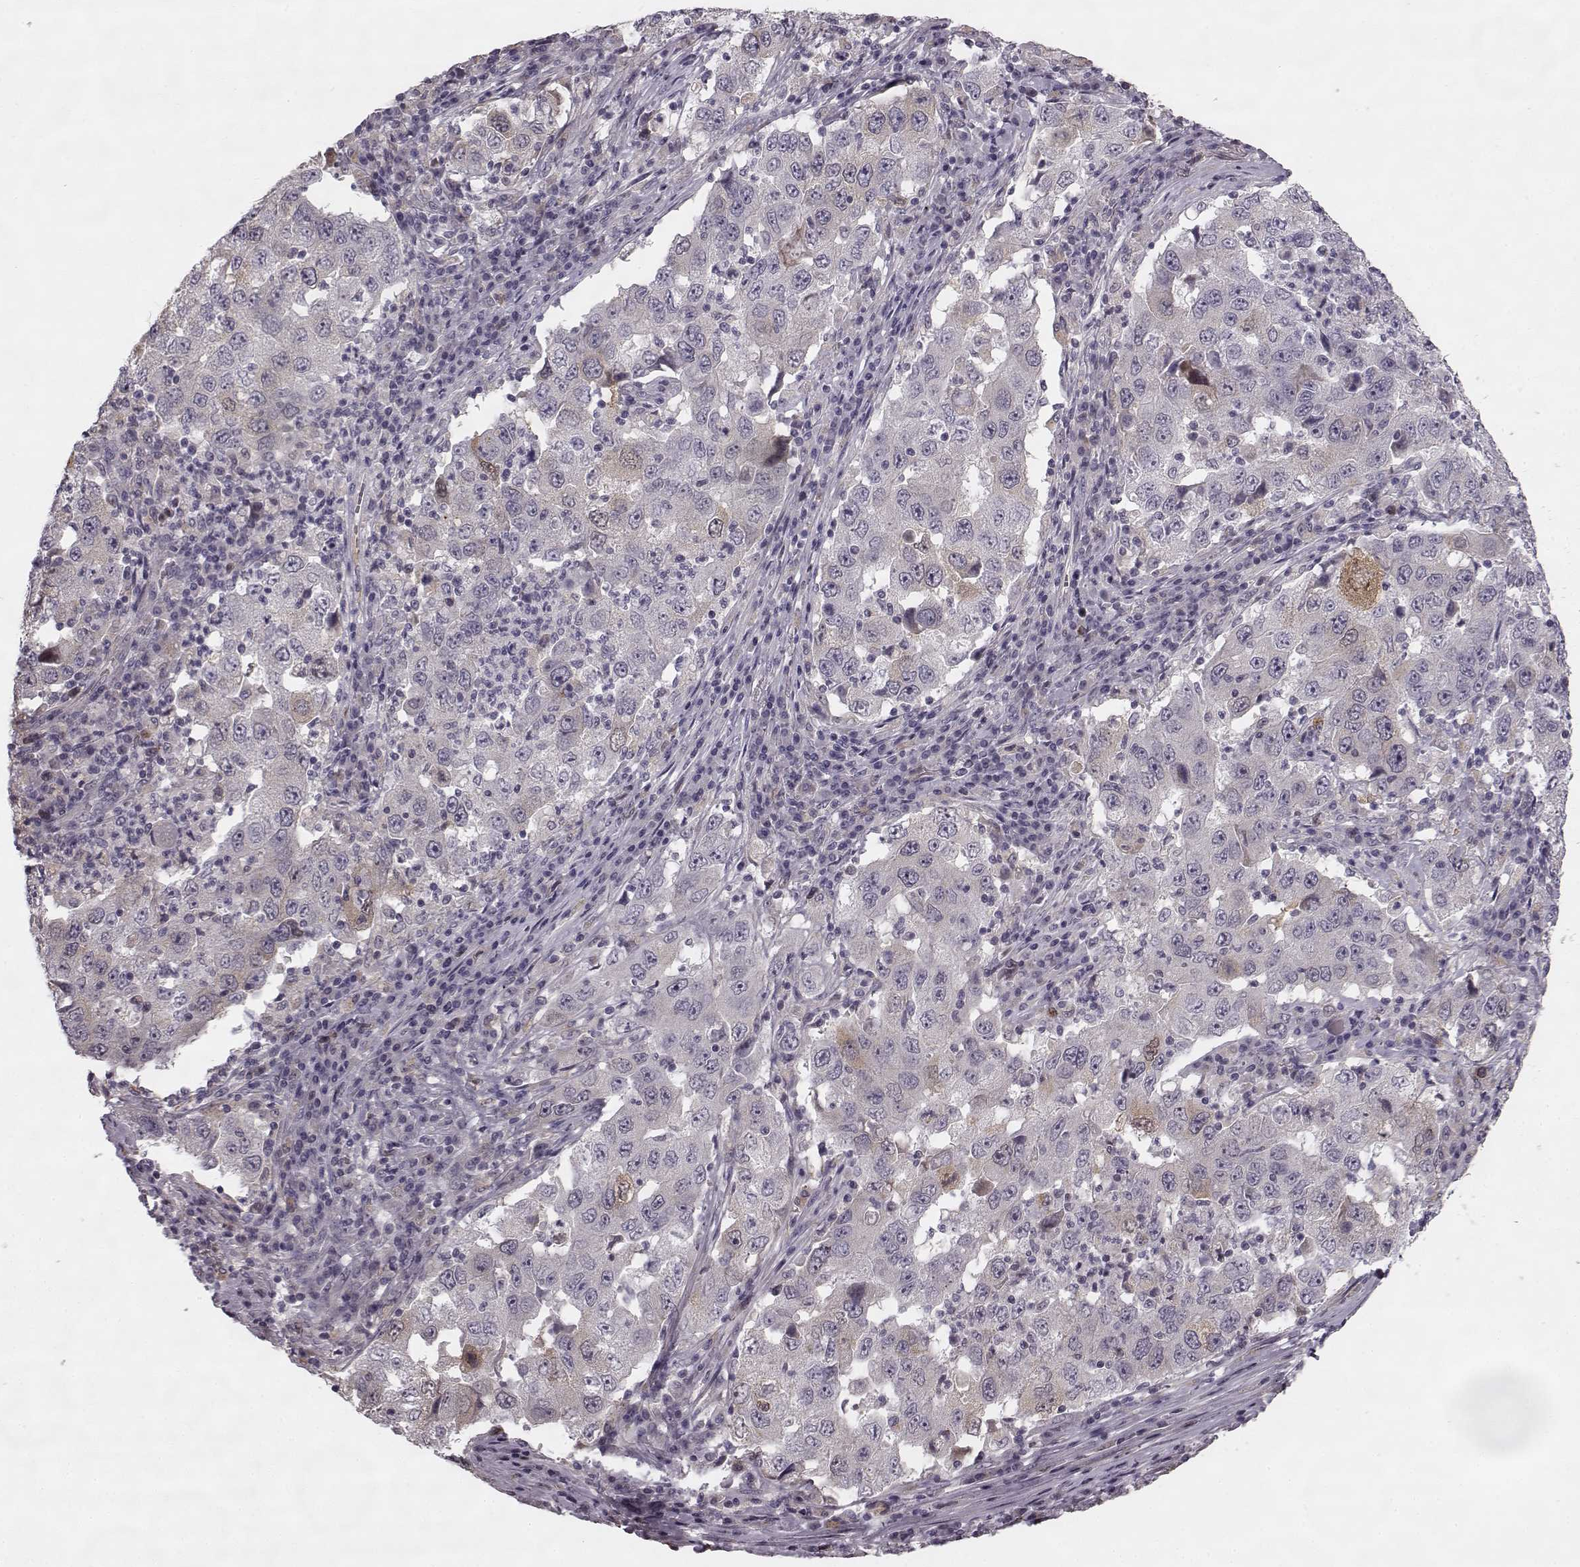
{"staining": {"intensity": "weak", "quantity": "<25%", "location": "cytoplasmic/membranous"}, "tissue": "lung cancer", "cell_type": "Tumor cells", "image_type": "cancer", "snomed": [{"axis": "morphology", "description": "Adenocarcinoma, NOS"}, {"axis": "topography", "description": "Lung"}], "caption": "Lung adenocarcinoma stained for a protein using immunohistochemistry exhibits no staining tumor cells.", "gene": "HMMR", "patient": {"sex": "male", "age": 73}}